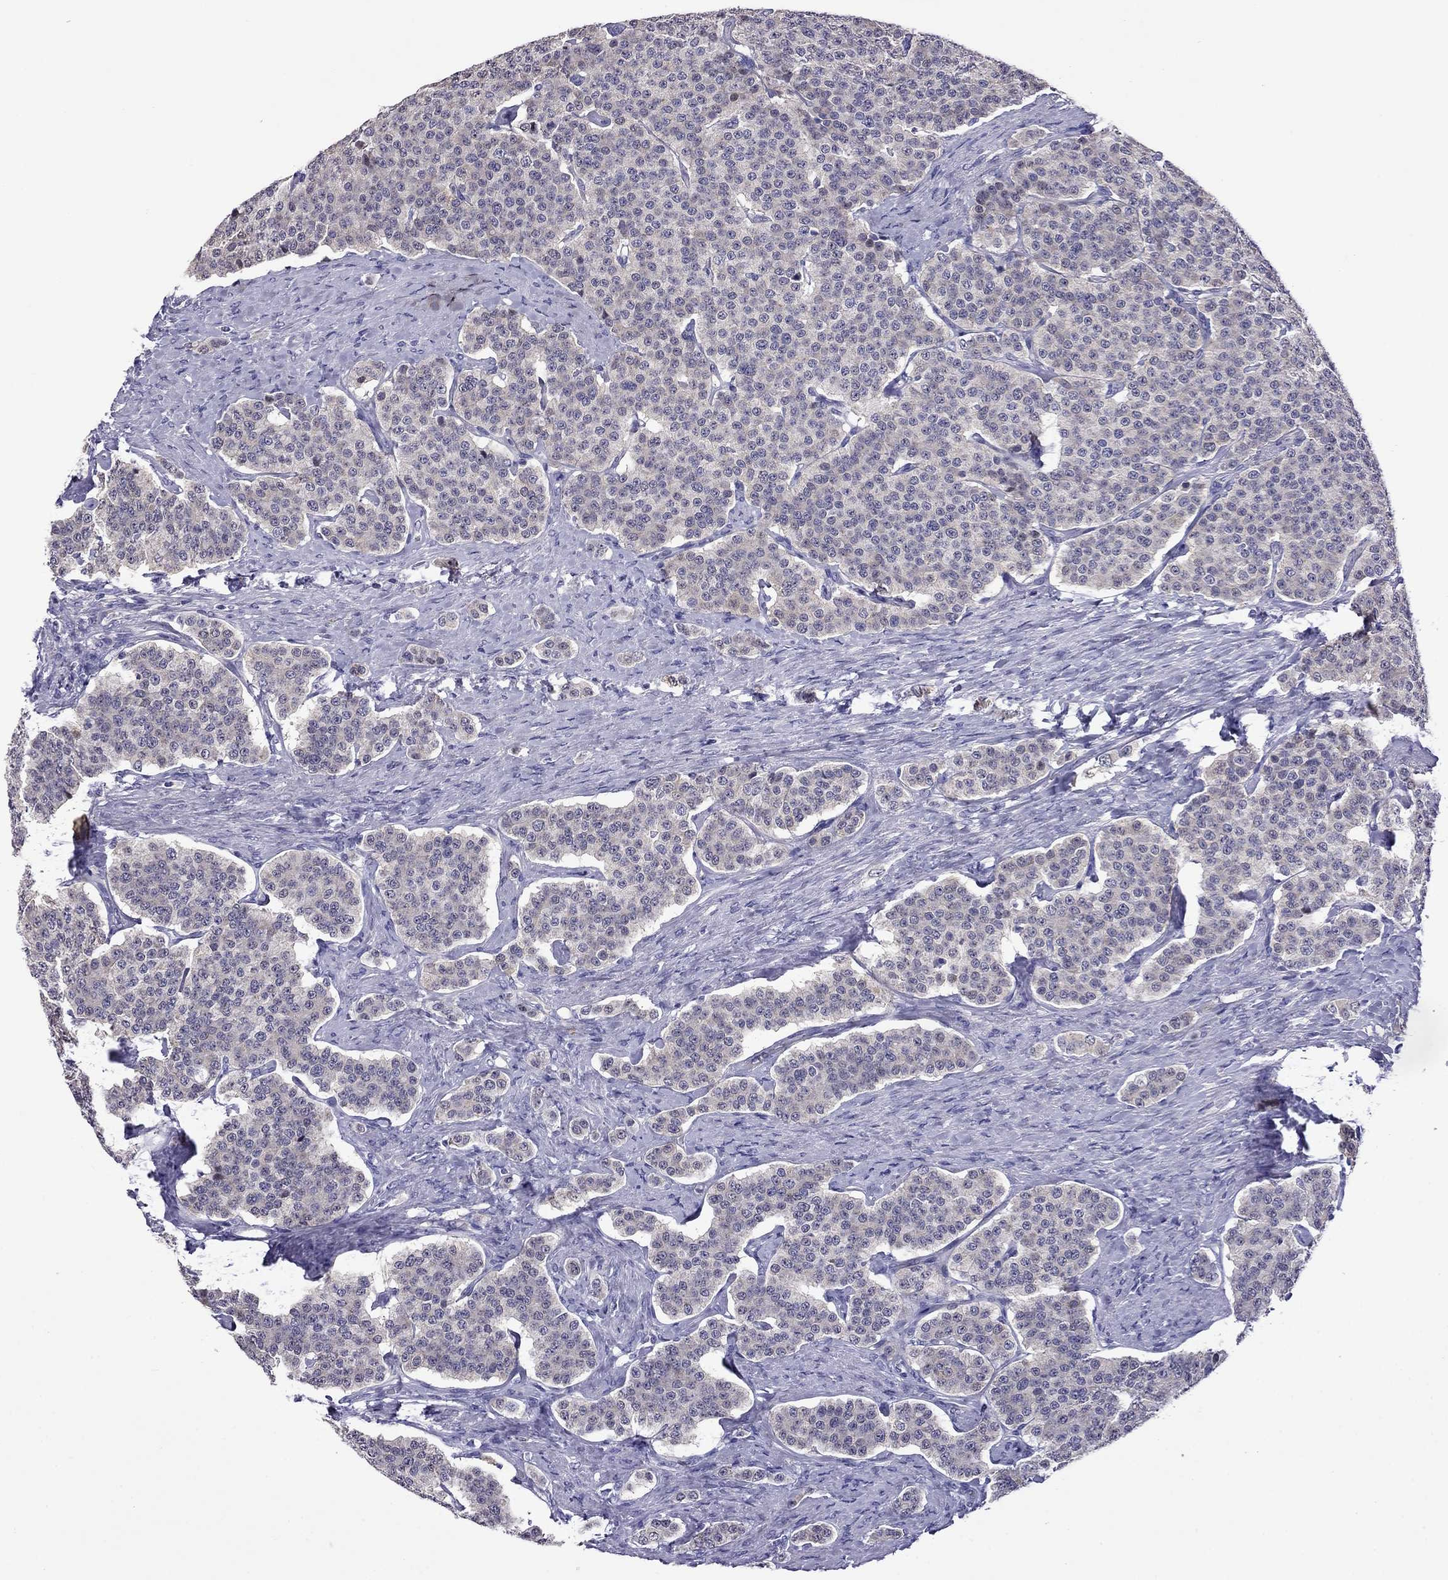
{"staining": {"intensity": "negative", "quantity": "none", "location": "none"}, "tissue": "carcinoid", "cell_type": "Tumor cells", "image_type": "cancer", "snomed": [{"axis": "morphology", "description": "Carcinoid, malignant, NOS"}, {"axis": "topography", "description": "Small intestine"}], "caption": "Micrograph shows no significant protein expression in tumor cells of malignant carcinoid.", "gene": "STAR", "patient": {"sex": "female", "age": 58}}